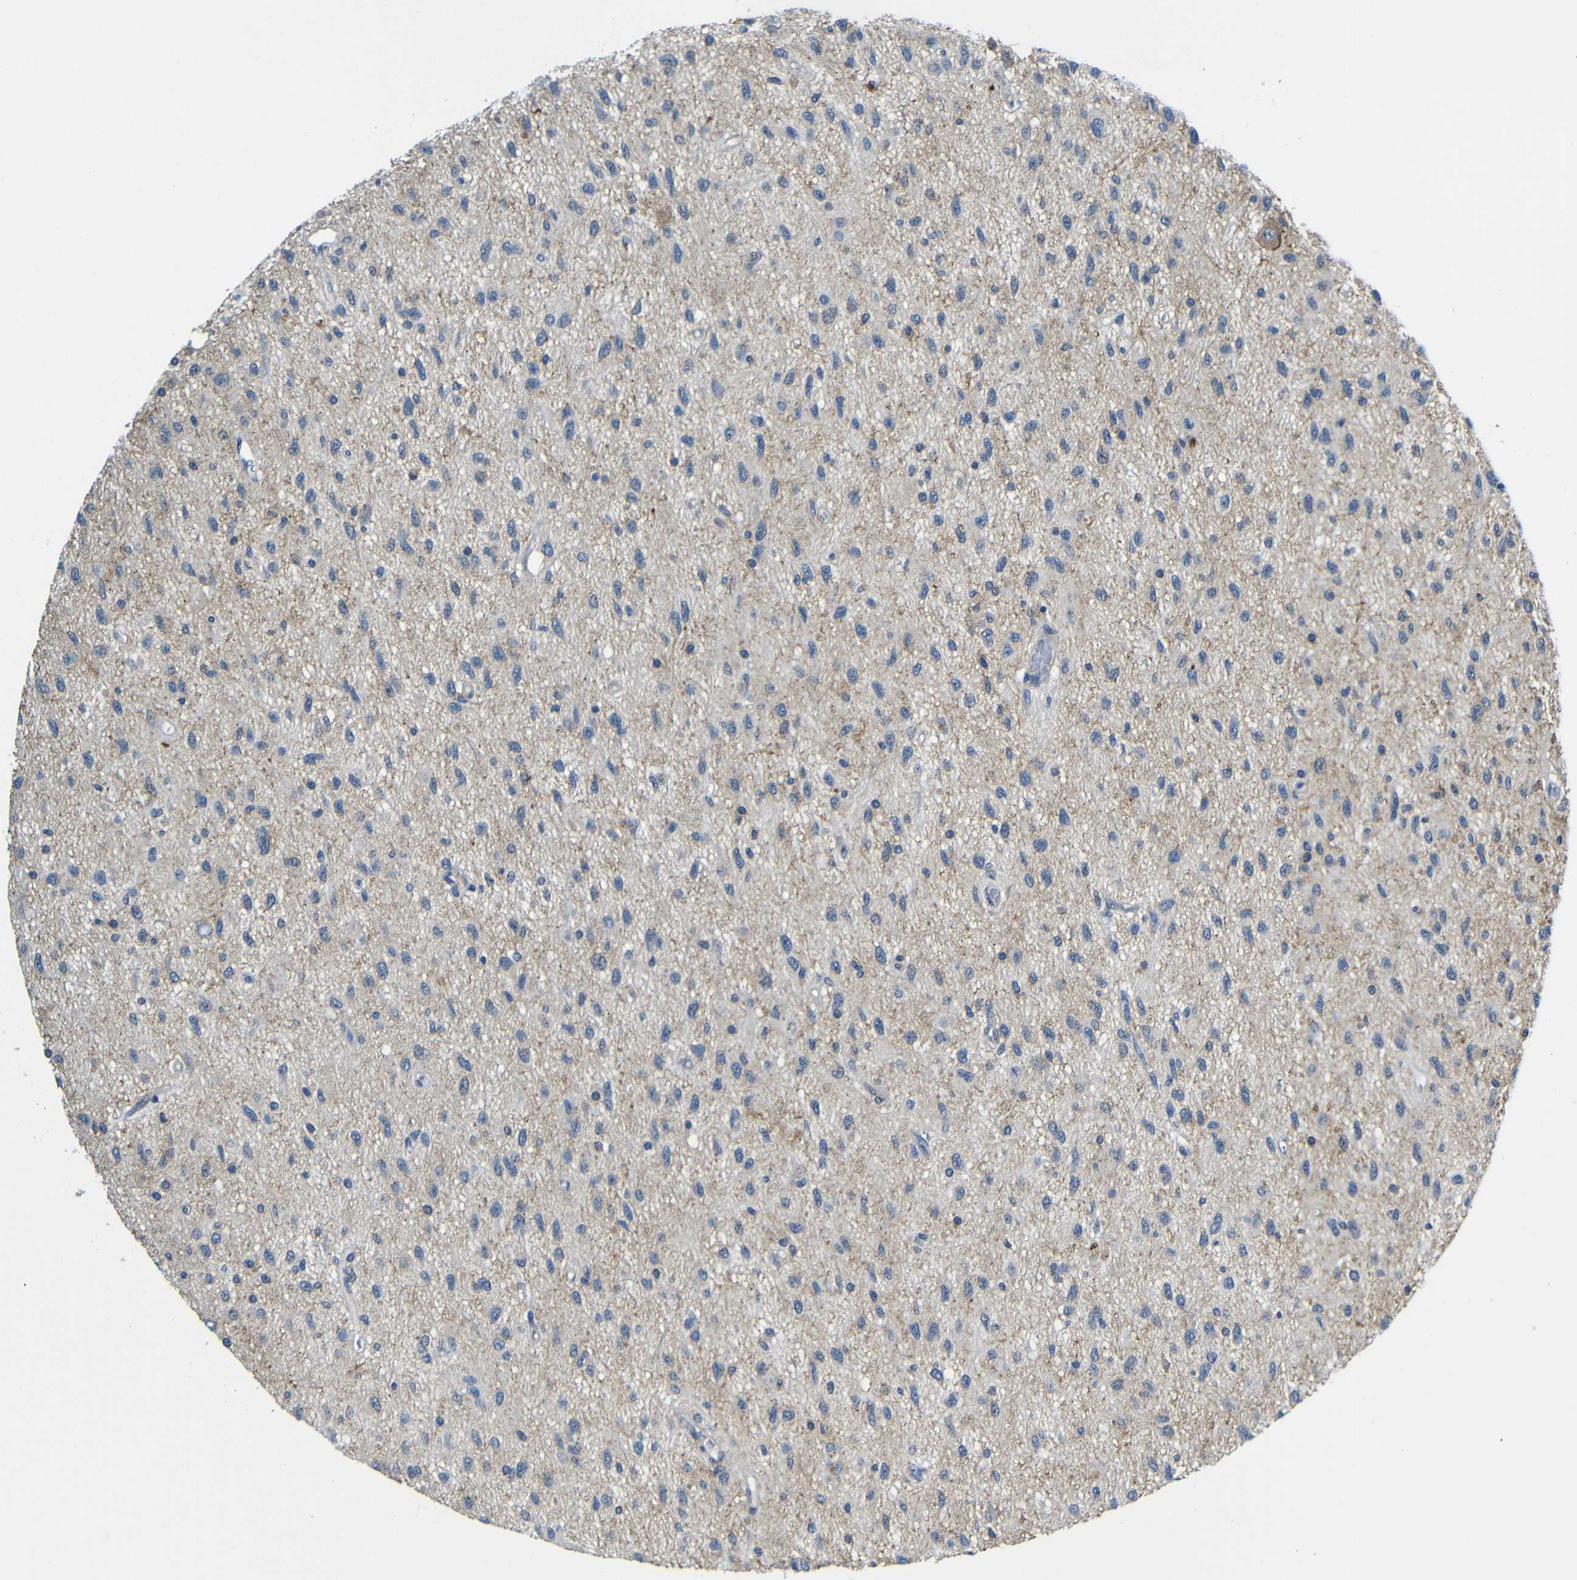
{"staining": {"intensity": "negative", "quantity": "none", "location": "none"}, "tissue": "glioma", "cell_type": "Tumor cells", "image_type": "cancer", "snomed": [{"axis": "morphology", "description": "Glioma, malignant, Low grade"}, {"axis": "topography", "description": "Brain"}], "caption": "There is no significant staining in tumor cells of malignant glioma (low-grade).", "gene": "ZNF90", "patient": {"sex": "male", "age": 77}}